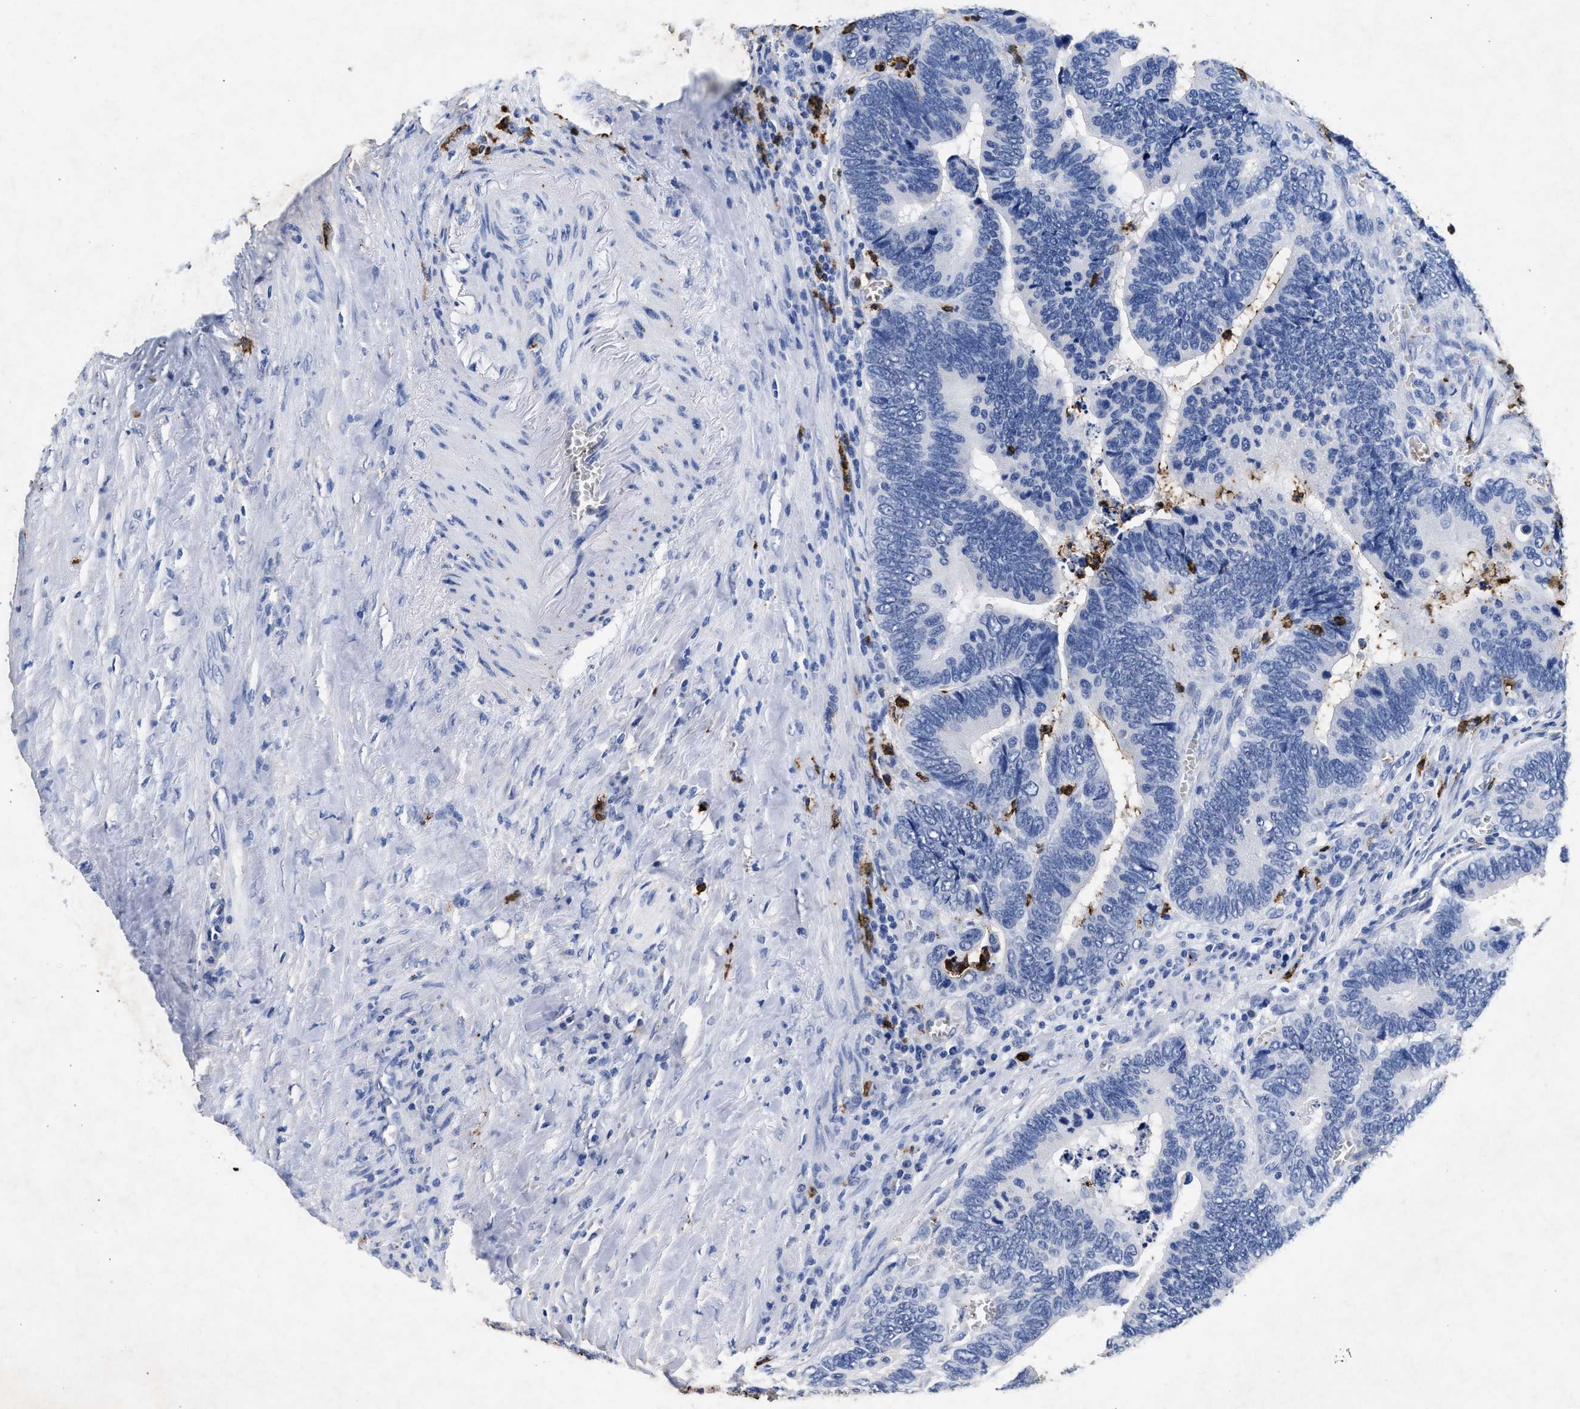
{"staining": {"intensity": "negative", "quantity": "none", "location": "none"}, "tissue": "colorectal cancer", "cell_type": "Tumor cells", "image_type": "cancer", "snomed": [{"axis": "morphology", "description": "Adenocarcinoma, NOS"}, {"axis": "topography", "description": "Colon"}], "caption": "The IHC image has no significant staining in tumor cells of colorectal cancer tissue.", "gene": "LTB4R2", "patient": {"sex": "male", "age": 72}}